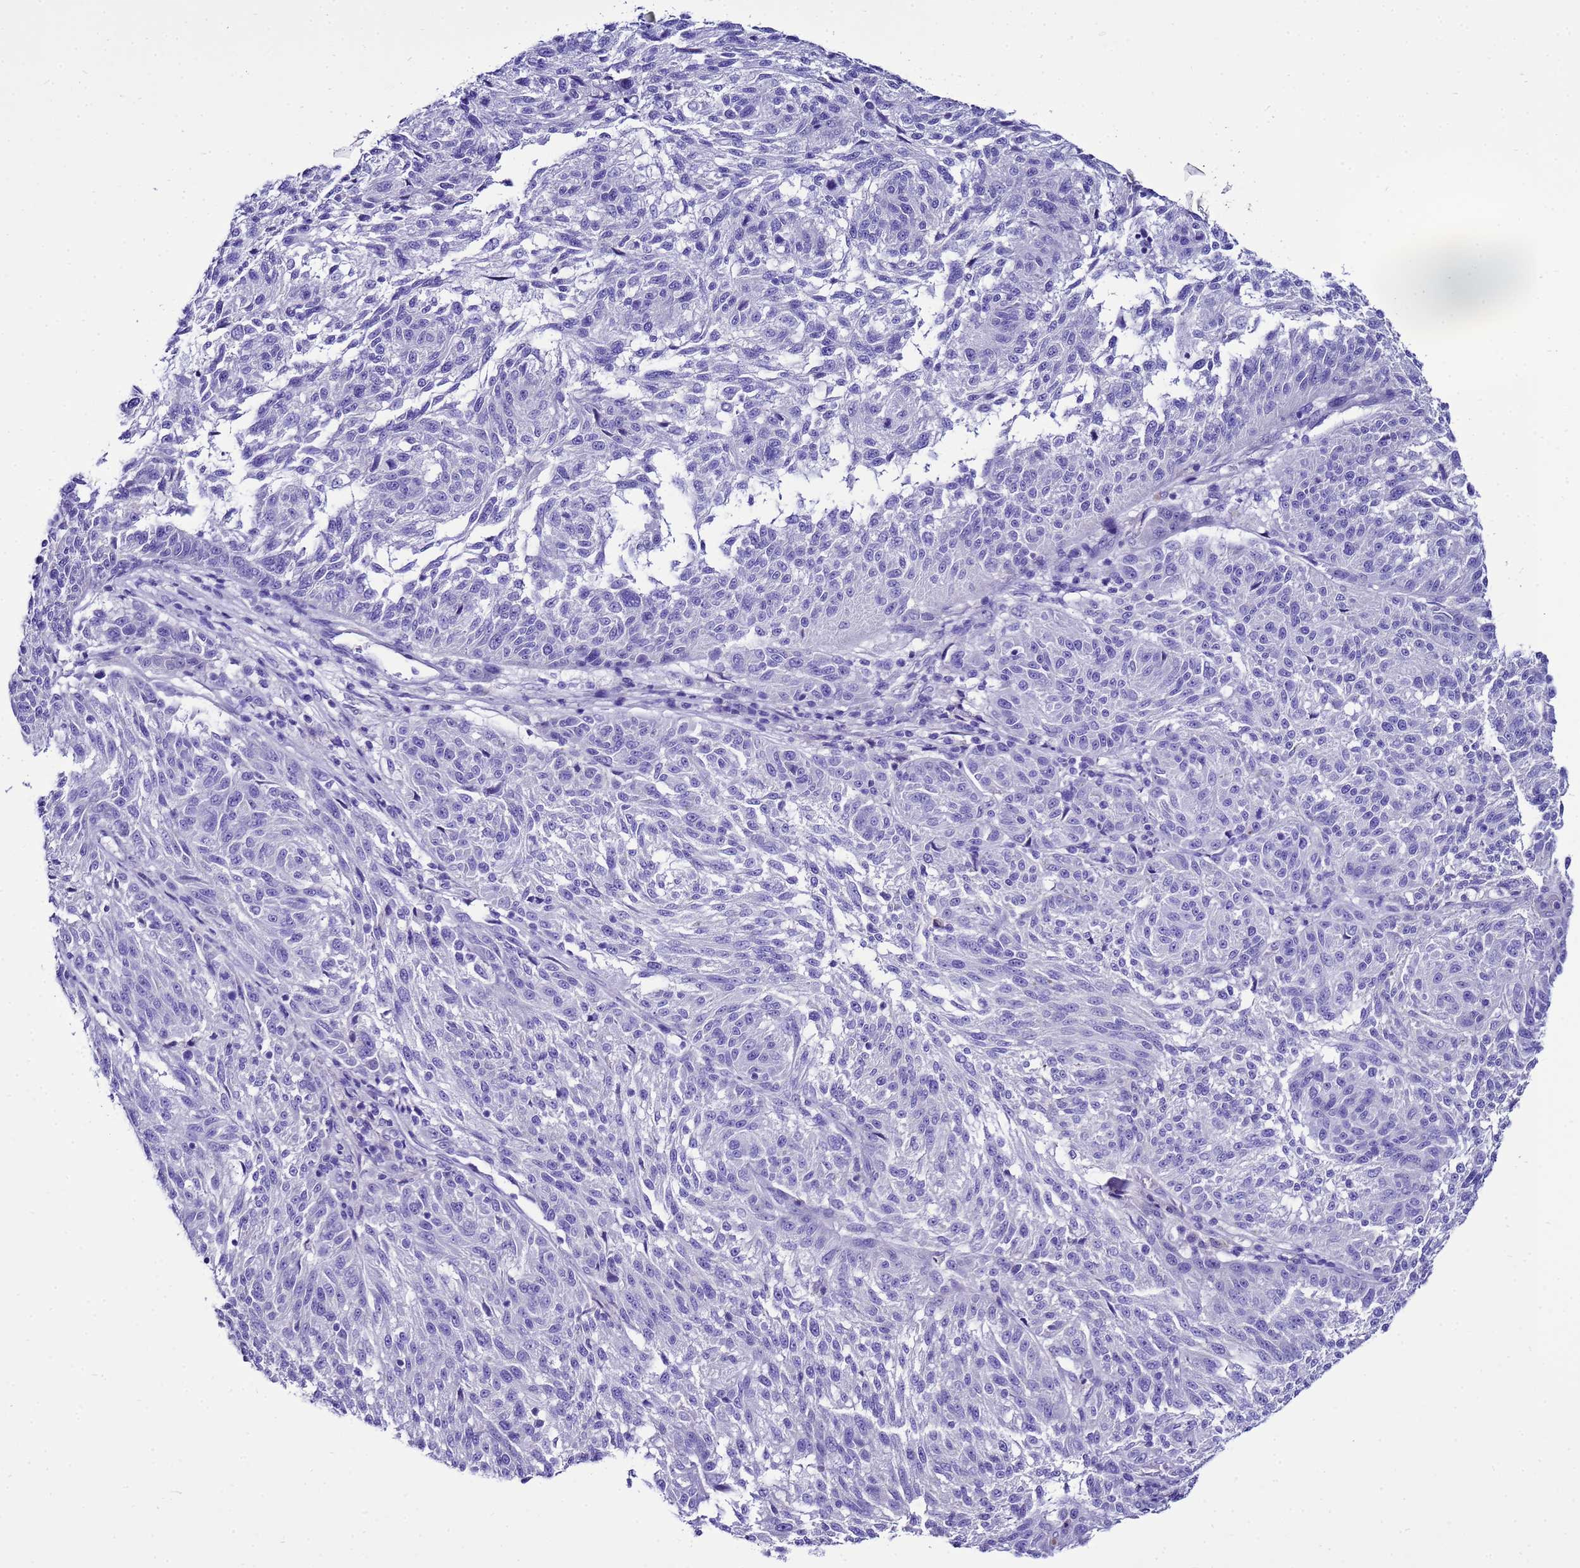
{"staining": {"intensity": "negative", "quantity": "none", "location": "none"}, "tissue": "melanoma", "cell_type": "Tumor cells", "image_type": "cancer", "snomed": [{"axis": "morphology", "description": "Malignant melanoma, NOS"}, {"axis": "topography", "description": "Skin"}], "caption": "IHC histopathology image of neoplastic tissue: human melanoma stained with DAB (3,3'-diaminobenzidine) demonstrates no significant protein staining in tumor cells.", "gene": "BEST2", "patient": {"sex": "male", "age": 53}}